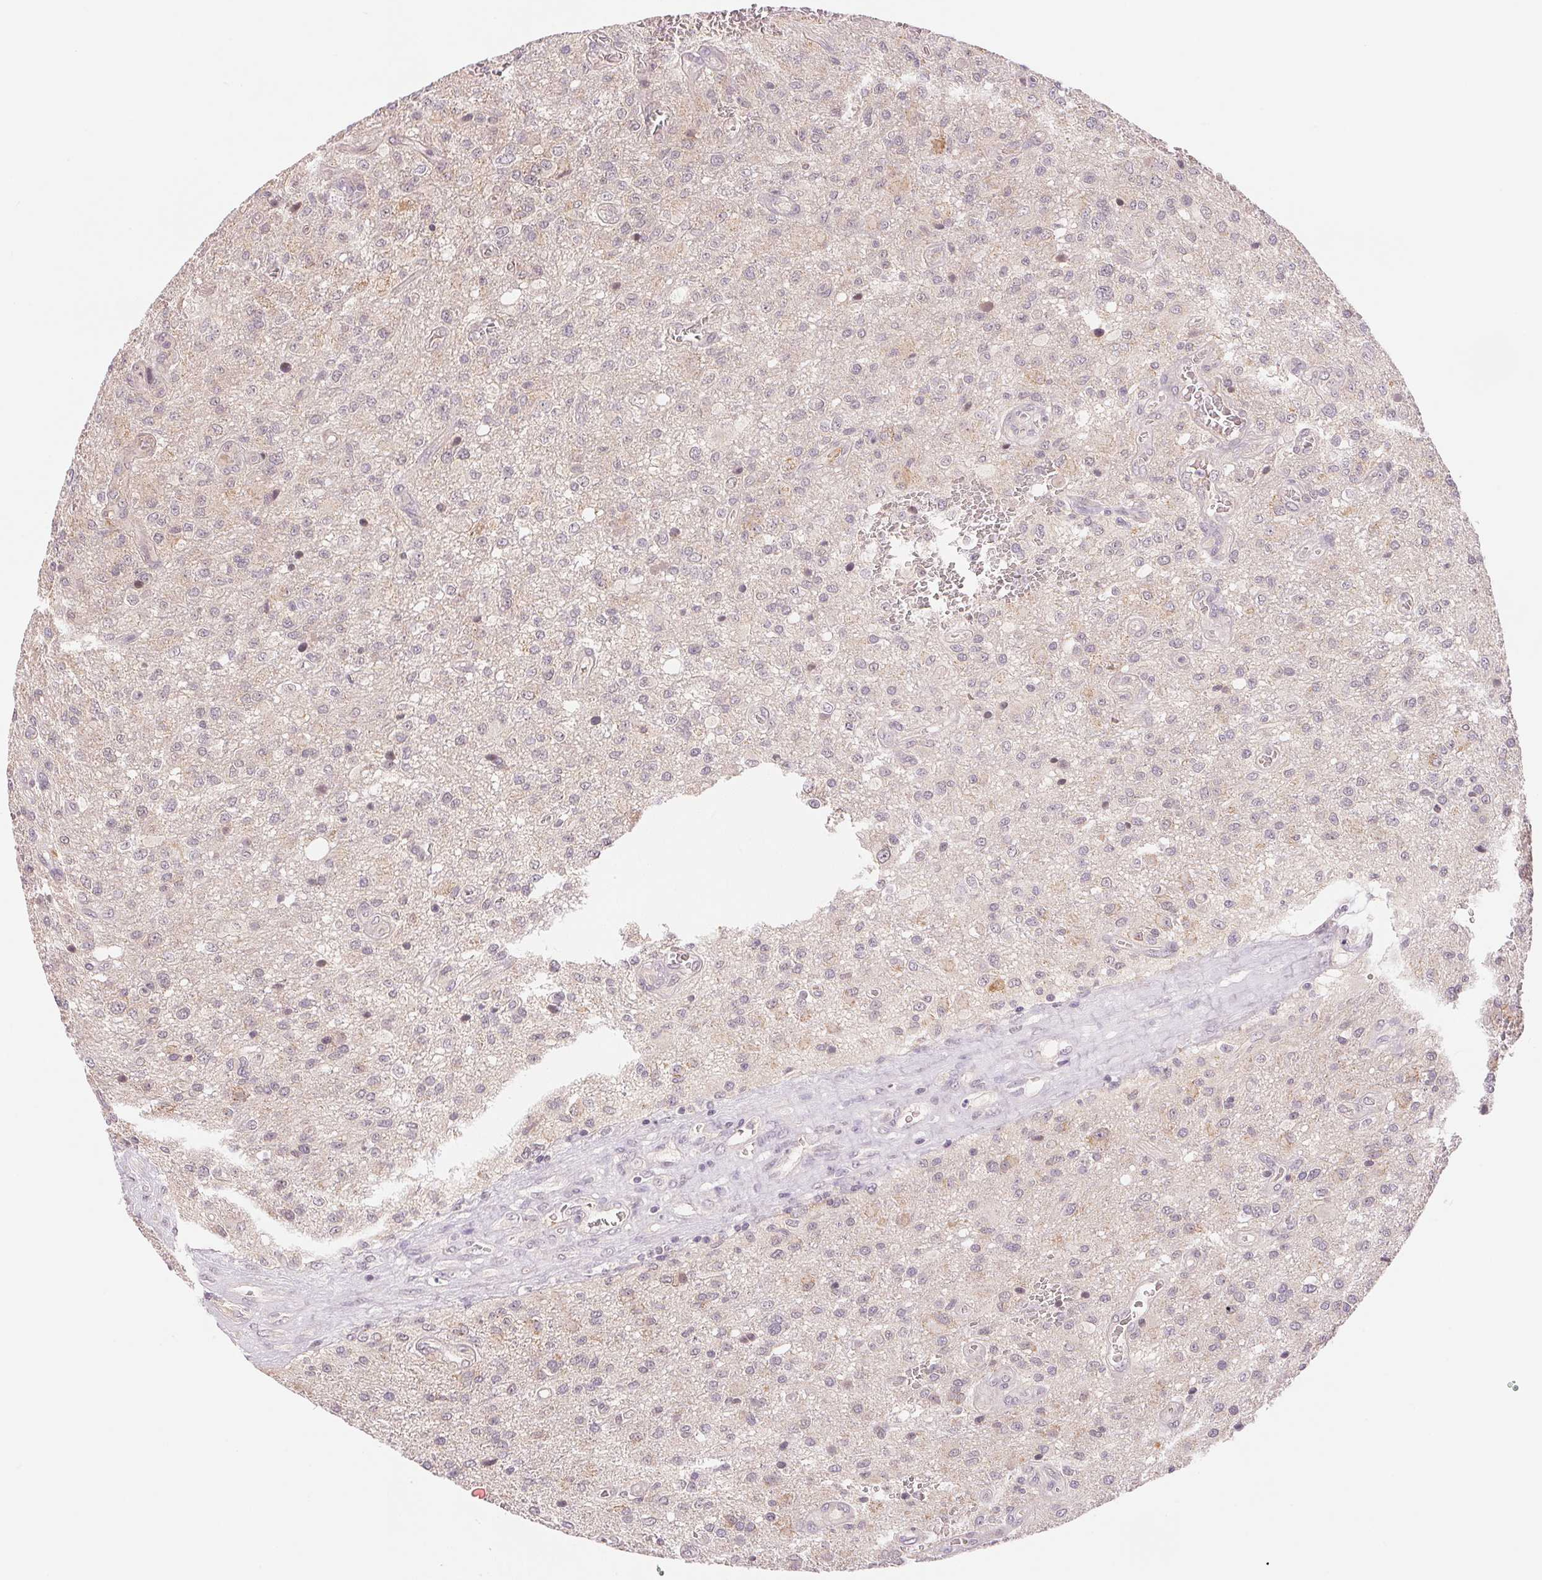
{"staining": {"intensity": "negative", "quantity": "none", "location": "none"}, "tissue": "glioma", "cell_type": "Tumor cells", "image_type": "cancer", "snomed": [{"axis": "morphology", "description": "Glioma, malignant, Low grade"}, {"axis": "topography", "description": "Brain"}], "caption": "Tumor cells show no significant protein positivity in glioma. The staining was performed using DAB to visualize the protein expression in brown, while the nuclei were stained in blue with hematoxylin (Magnification: 20x).", "gene": "BNIP5", "patient": {"sex": "male", "age": 66}}